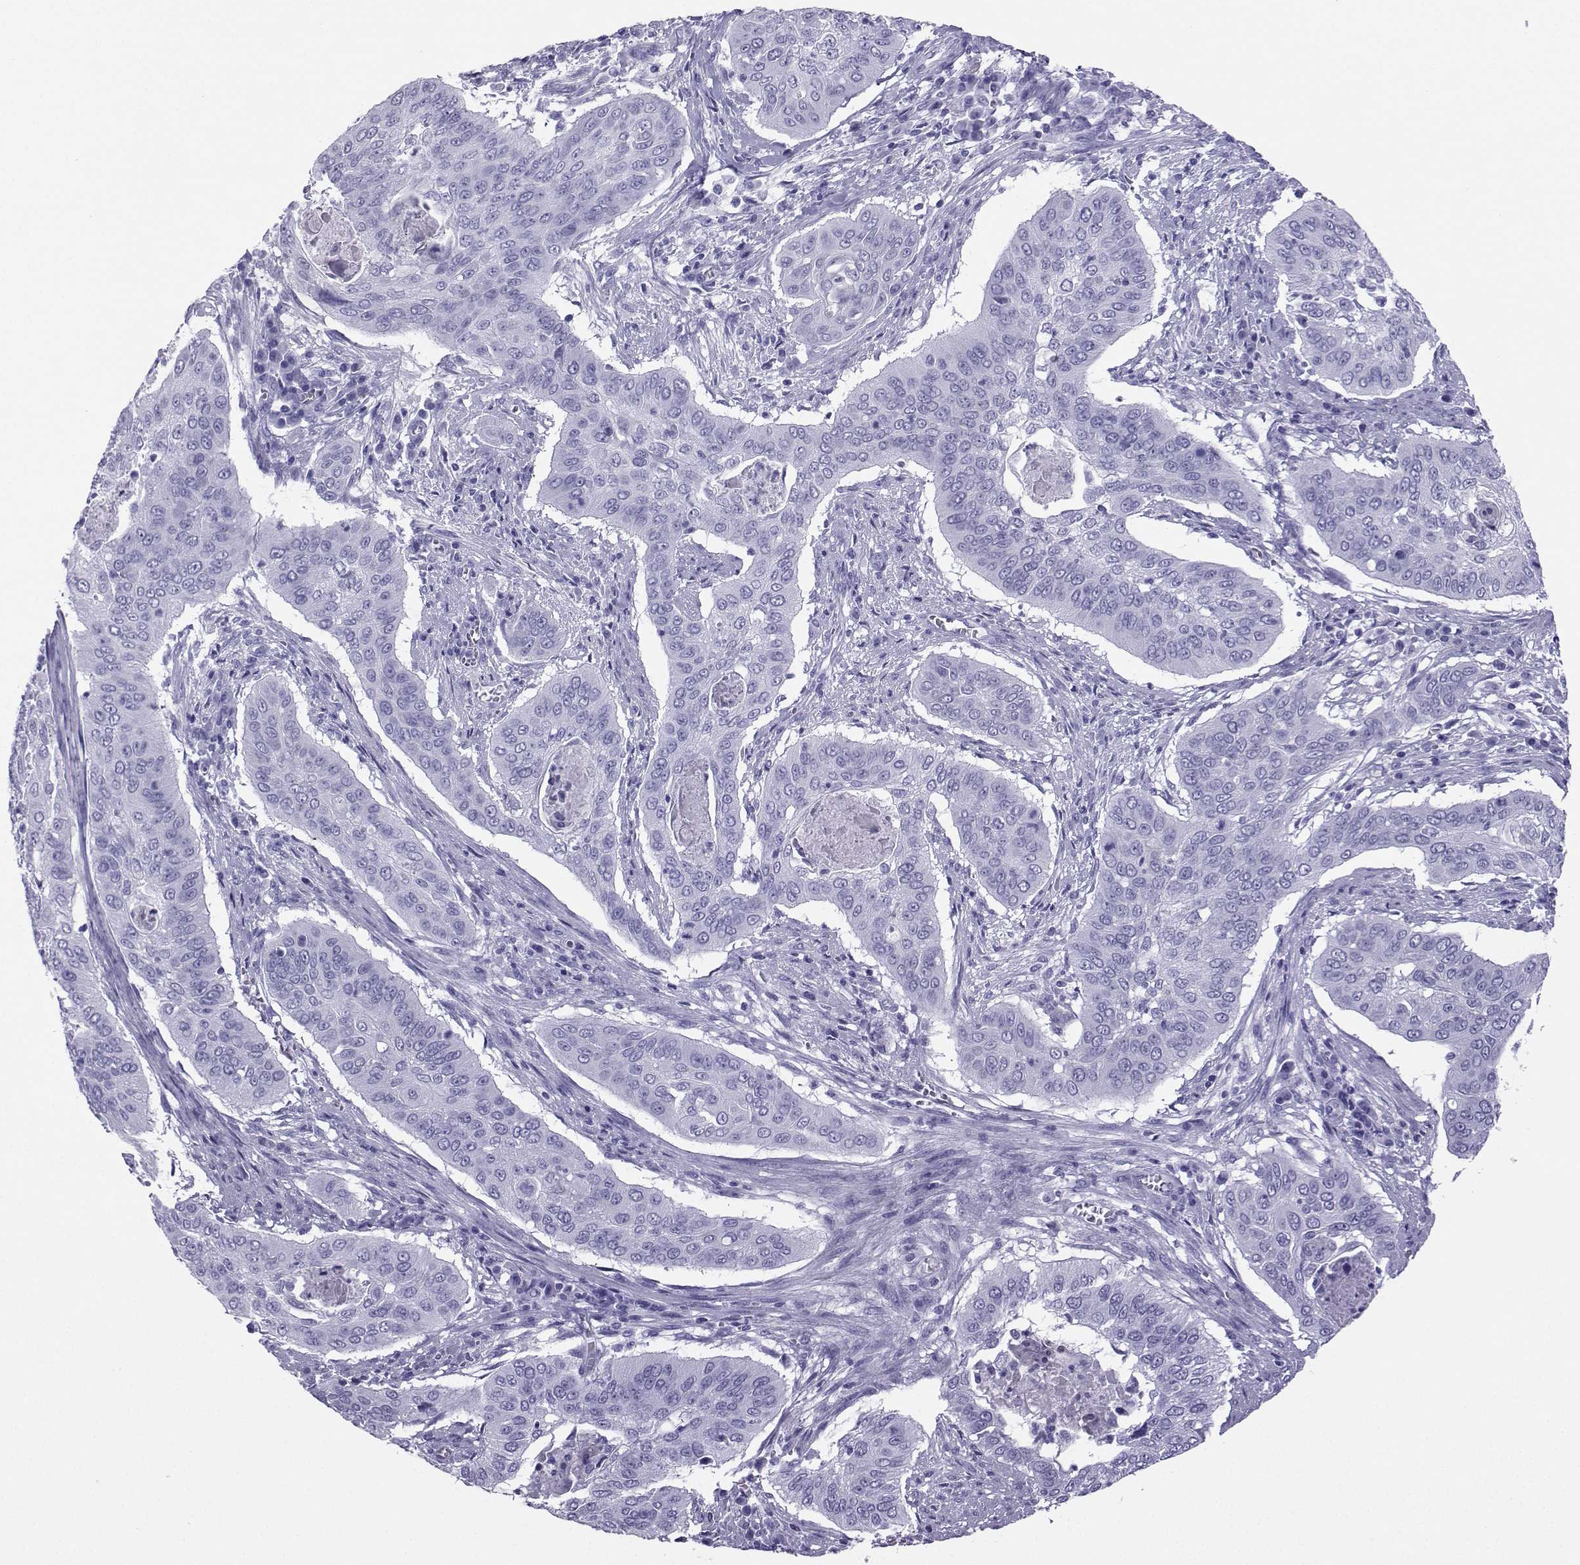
{"staining": {"intensity": "negative", "quantity": "none", "location": "none"}, "tissue": "cervical cancer", "cell_type": "Tumor cells", "image_type": "cancer", "snomed": [{"axis": "morphology", "description": "Squamous cell carcinoma, NOS"}, {"axis": "topography", "description": "Cervix"}], "caption": "High magnification brightfield microscopy of cervical cancer stained with DAB (brown) and counterstained with hematoxylin (blue): tumor cells show no significant staining. (DAB immunohistochemistry, high magnification).", "gene": "LORICRIN", "patient": {"sex": "female", "age": 39}}